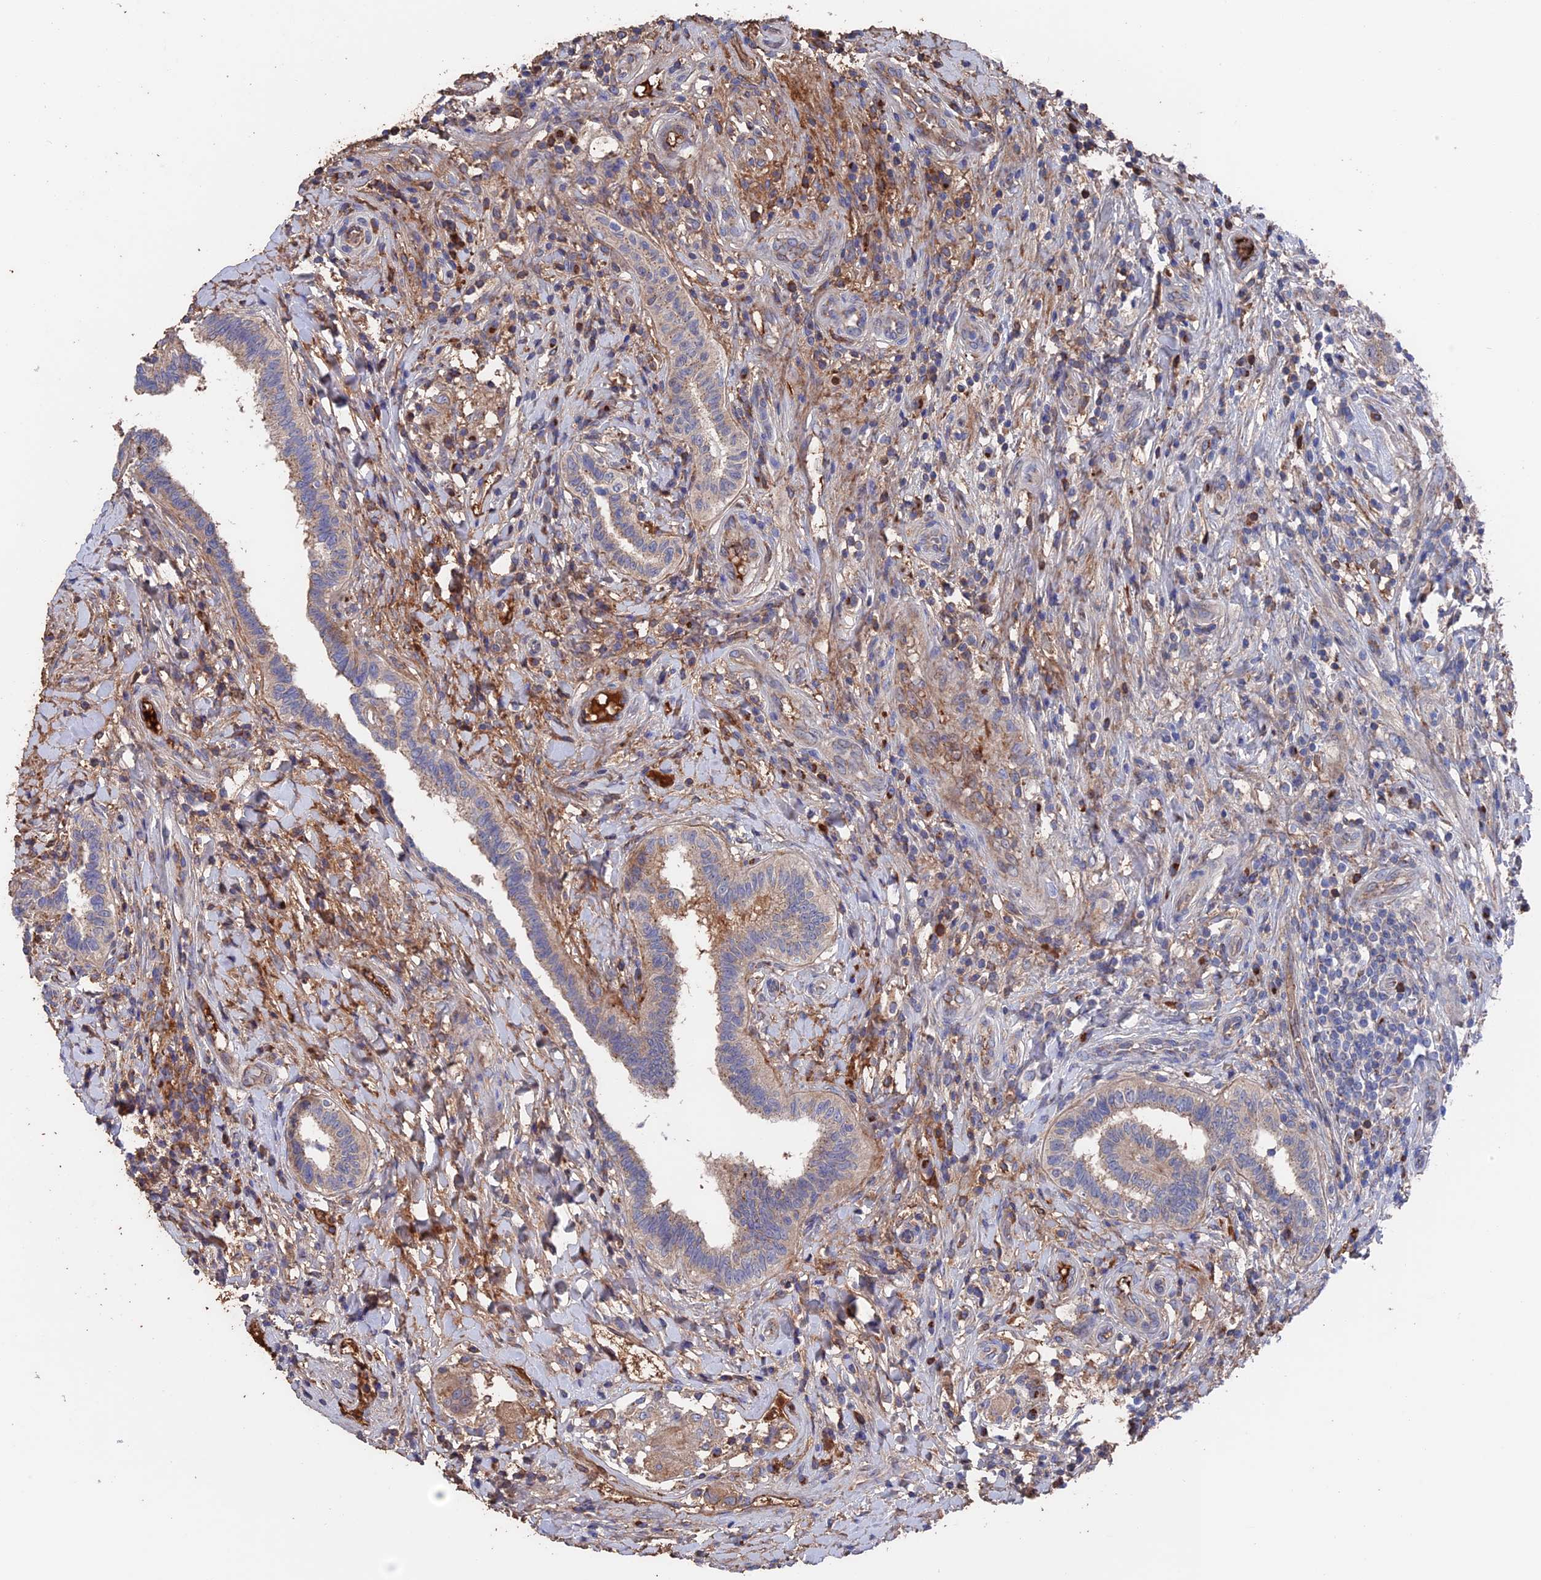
{"staining": {"intensity": "weak", "quantity": "25%-75%", "location": "cytoplasmic/membranous"}, "tissue": "testis cancer", "cell_type": "Tumor cells", "image_type": "cancer", "snomed": [{"axis": "morphology", "description": "Seminoma, NOS"}, {"axis": "topography", "description": "Testis"}], "caption": "A brown stain highlights weak cytoplasmic/membranous staining of a protein in human testis cancer tumor cells.", "gene": "HPF1", "patient": {"sex": "male", "age": 49}}